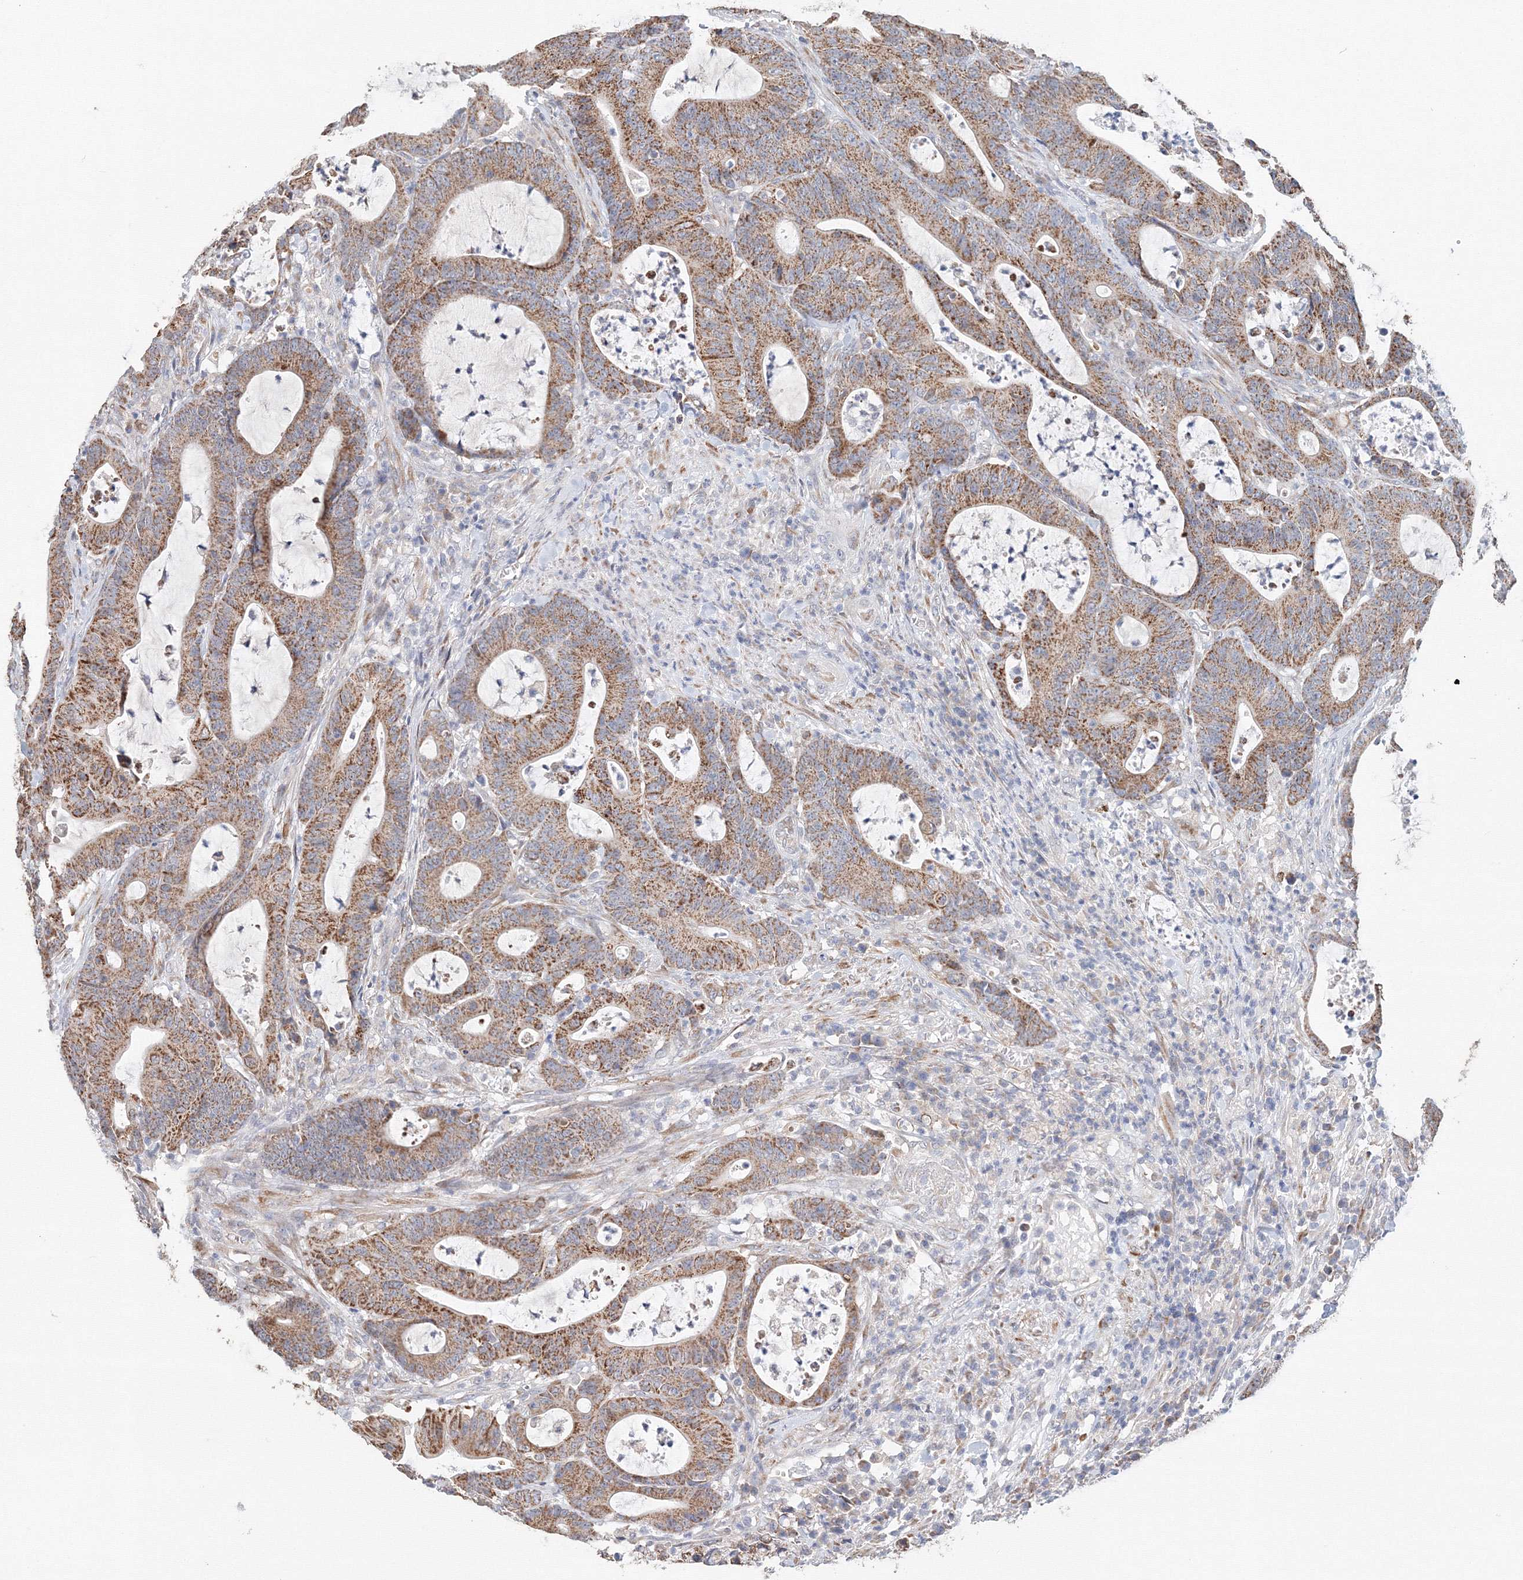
{"staining": {"intensity": "moderate", "quantity": ">75%", "location": "cytoplasmic/membranous"}, "tissue": "colorectal cancer", "cell_type": "Tumor cells", "image_type": "cancer", "snomed": [{"axis": "morphology", "description": "Adenocarcinoma, NOS"}, {"axis": "topography", "description": "Colon"}], "caption": "Human colorectal cancer stained for a protein (brown) exhibits moderate cytoplasmic/membranous positive staining in approximately >75% of tumor cells.", "gene": "DHRS12", "patient": {"sex": "female", "age": 84}}